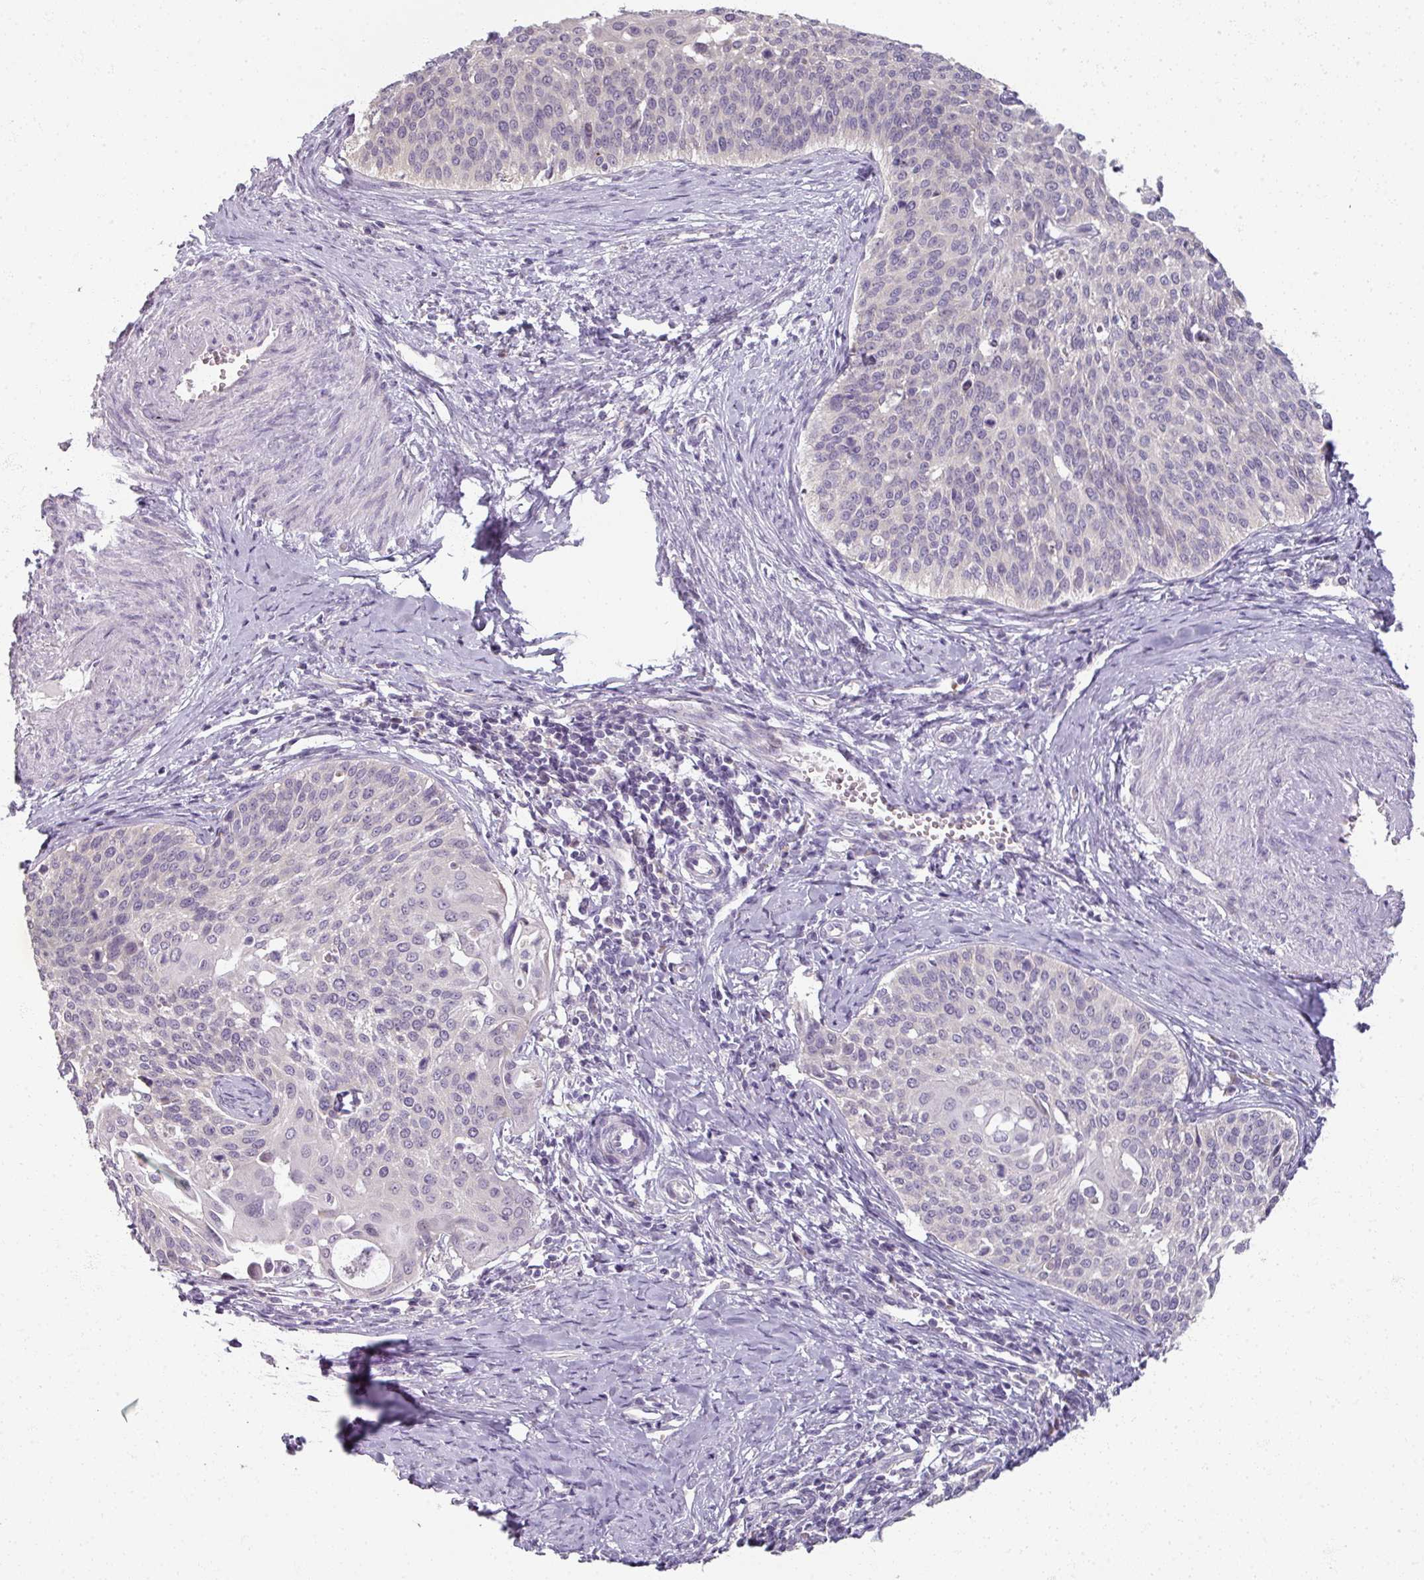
{"staining": {"intensity": "negative", "quantity": "none", "location": "none"}, "tissue": "cervical cancer", "cell_type": "Tumor cells", "image_type": "cancer", "snomed": [{"axis": "morphology", "description": "Squamous cell carcinoma, NOS"}, {"axis": "topography", "description": "Cervix"}], "caption": "Tumor cells are negative for protein expression in human cervical squamous cell carcinoma.", "gene": "MYMK", "patient": {"sex": "female", "age": 44}}